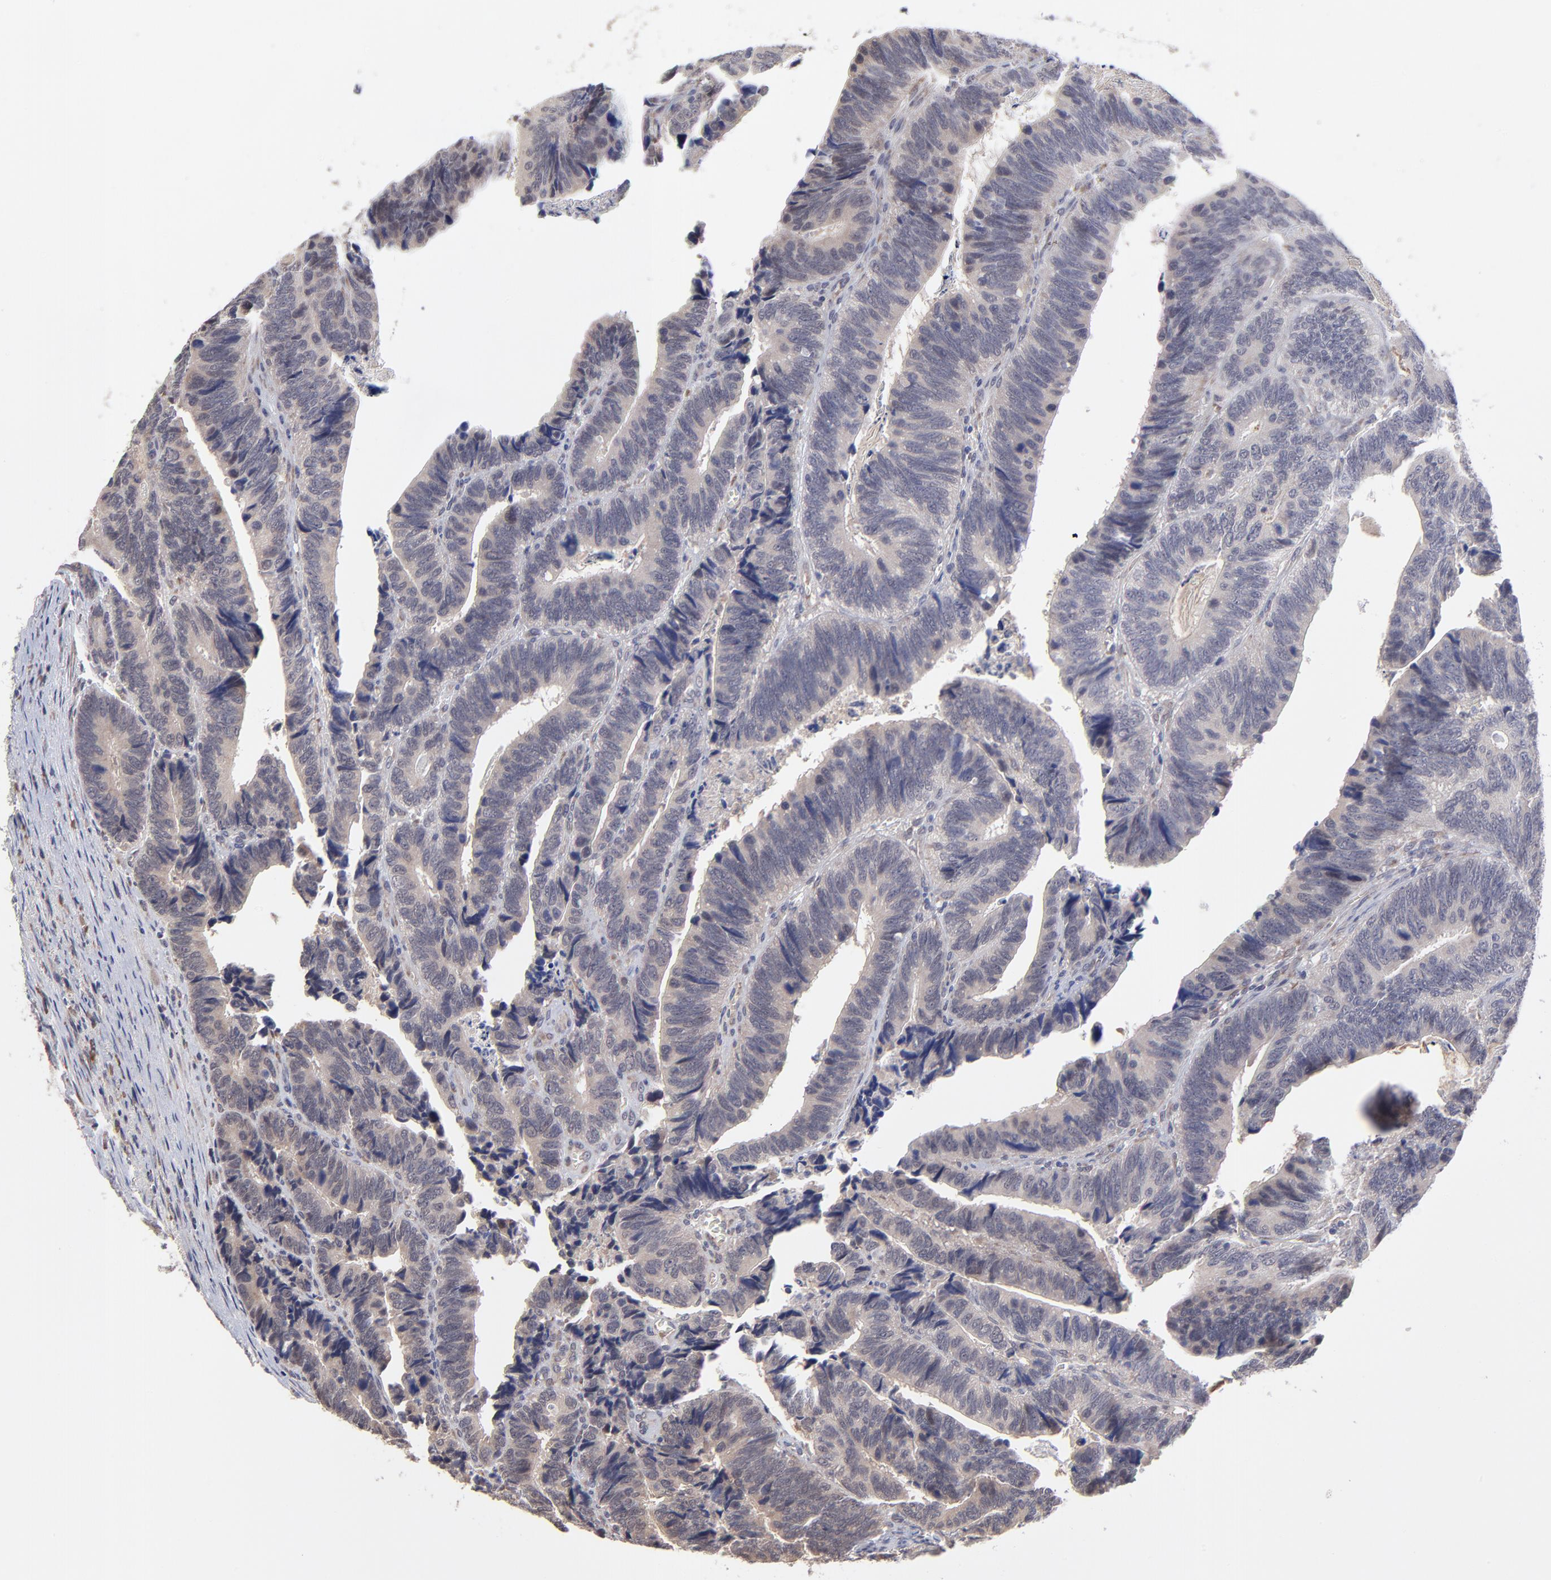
{"staining": {"intensity": "negative", "quantity": "none", "location": "none"}, "tissue": "colorectal cancer", "cell_type": "Tumor cells", "image_type": "cancer", "snomed": [{"axis": "morphology", "description": "Adenocarcinoma, NOS"}, {"axis": "topography", "description": "Colon"}], "caption": "Protein analysis of colorectal adenocarcinoma demonstrates no significant staining in tumor cells. Nuclei are stained in blue.", "gene": "CHL1", "patient": {"sex": "male", "age": 72}}